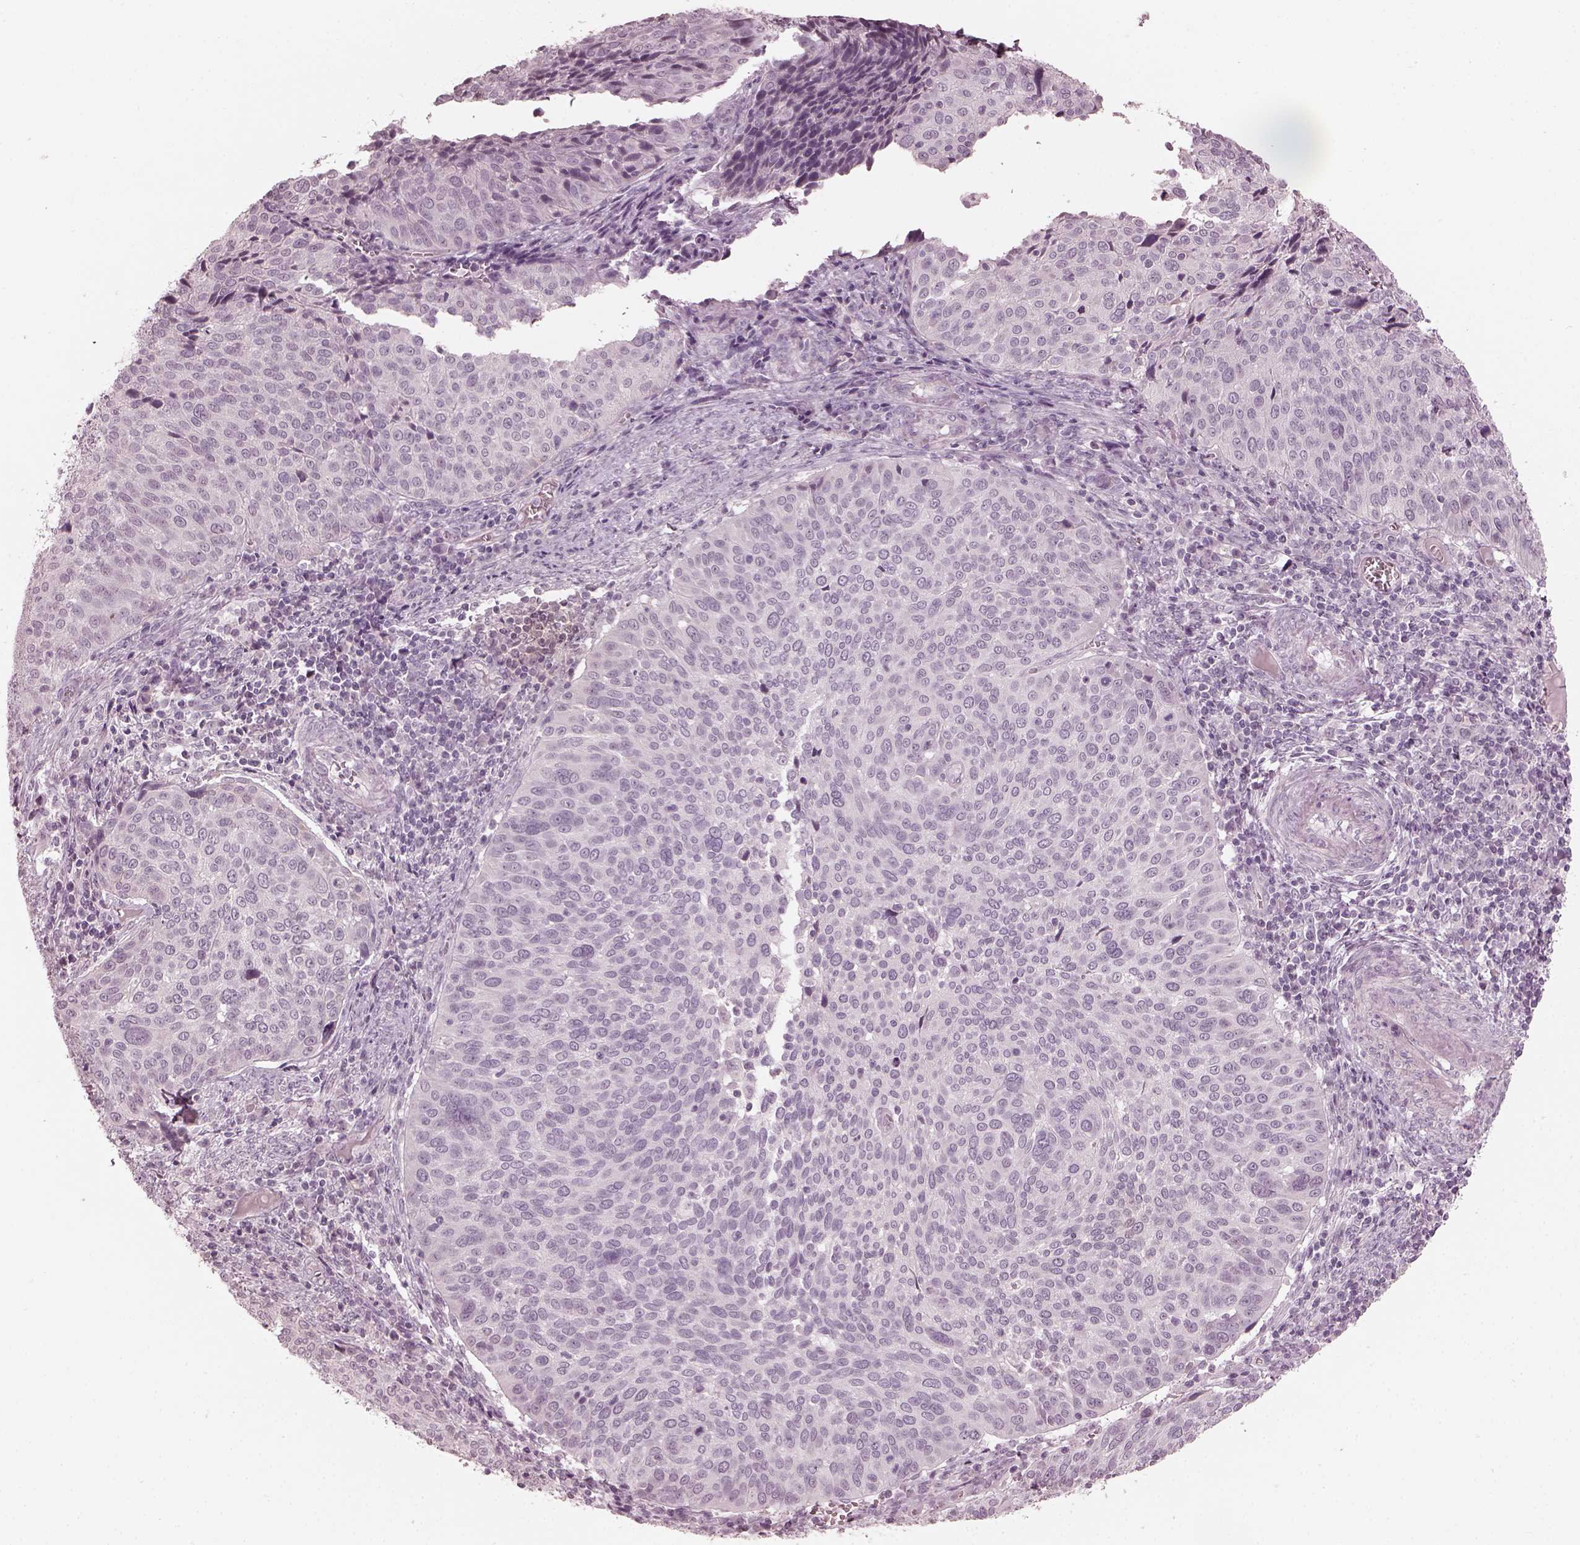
{"staining": {"intensity": "negative", "quantity": "none", "location": "none"}, "tissue": "cervical cancer", "cell_type": "Tumor cells", "image_type": "cancer", "snomed": [{"axis": "morphology", "description": "Squamous cell carcinoma, NOS"}, {"axis": "topography", "description": "Cervix"}], "caption": "Immunohistochemistry image of human squamous cell carcinoma (cervical) stained for a protein (brown), which demonstrates no positivity in tumor cells.", "gene": "OPTC", "patient": {"sex": "female", "age": 39}}